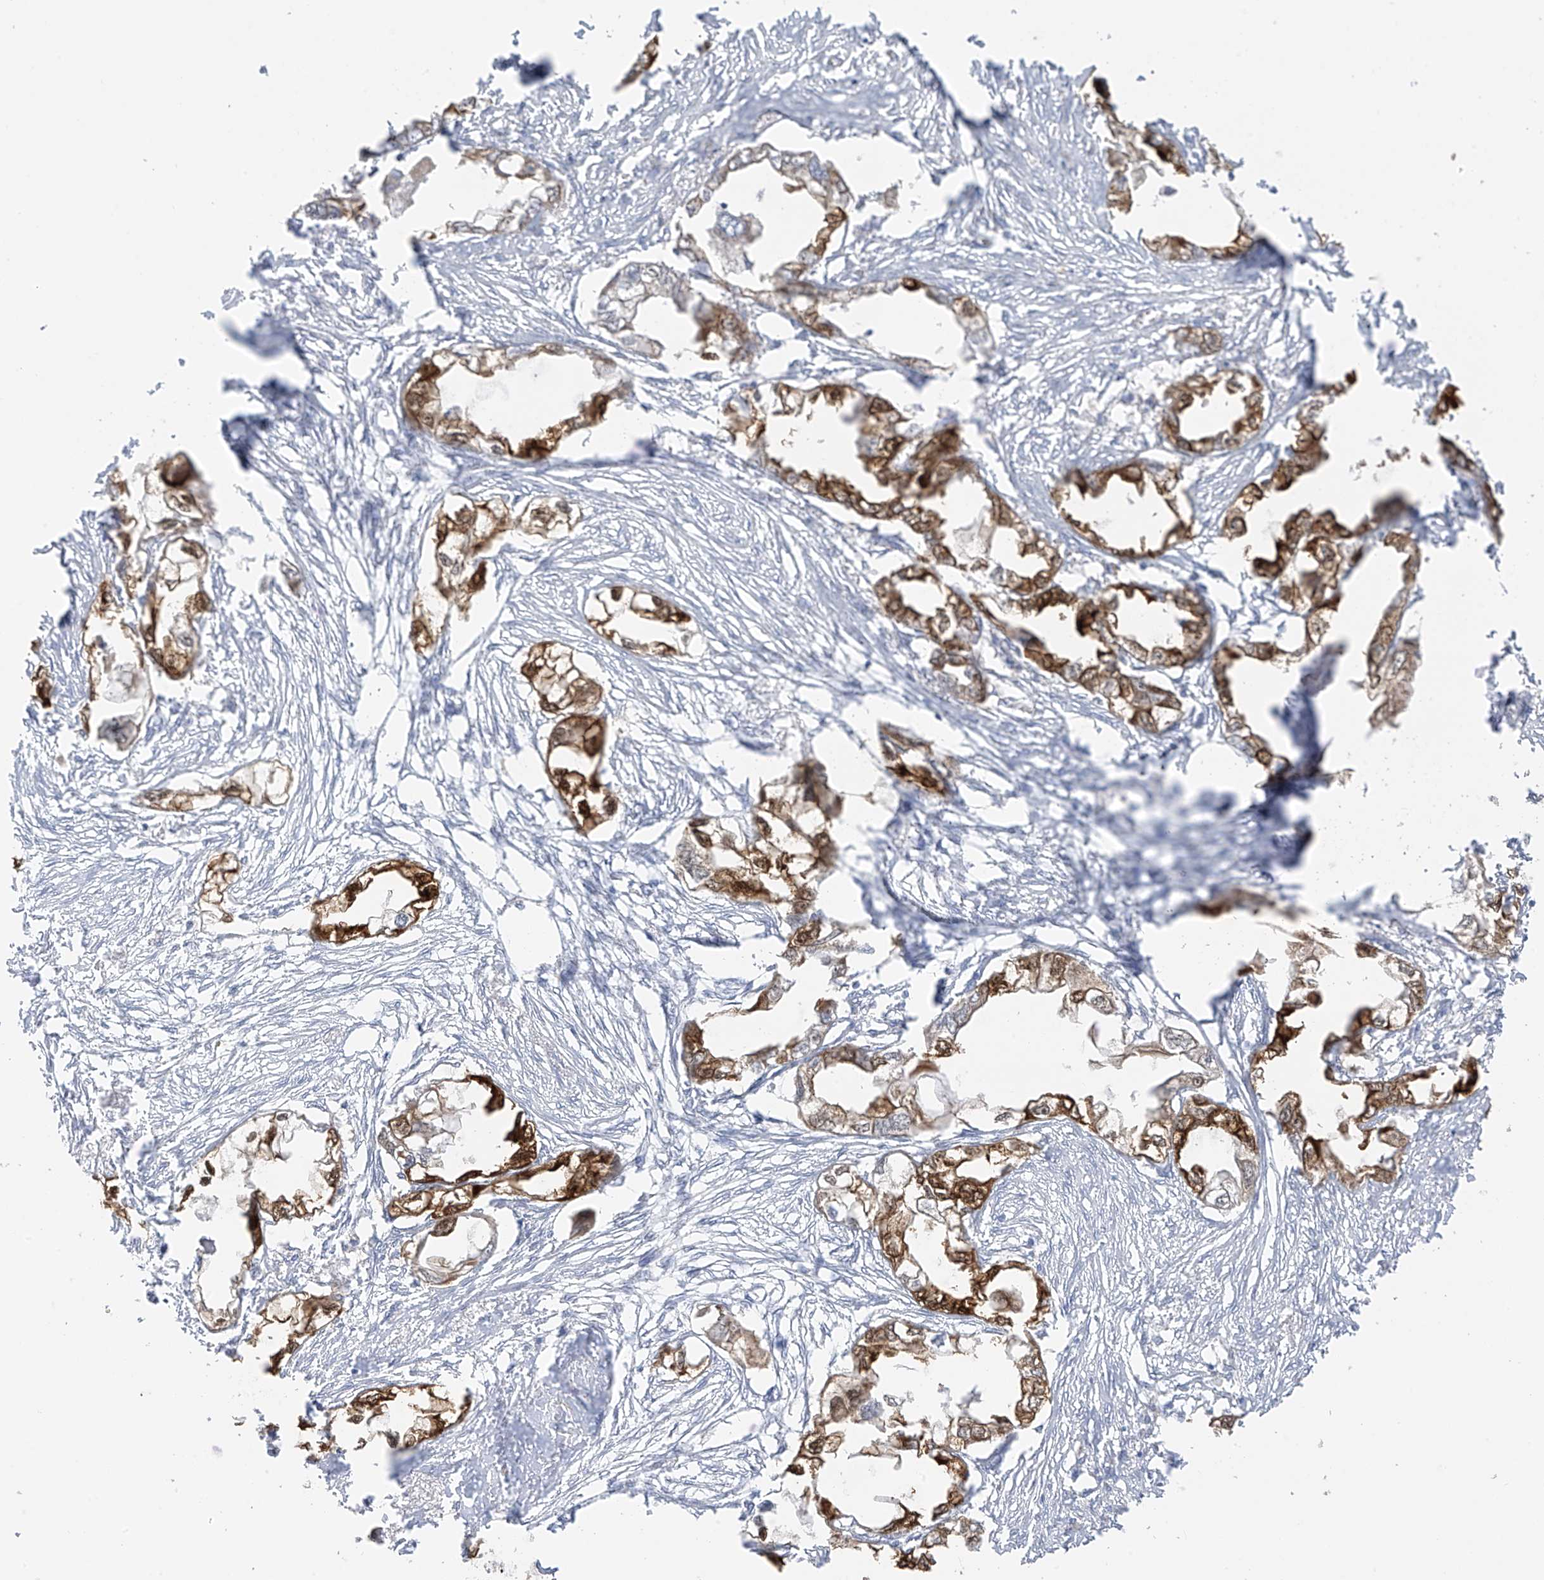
{"staining": {"intensity": "strong", "quantity": ">75%", "location": "cytoplasmic/membranous"}, "tissue": "endometrial cancer", "cell_type": "Tumor cells", "image_type": "cancer", "snomed": [{"axis": "morphology", "description": "Adenocarcinoma, NOS"}, {"axis": "morphology", "description": "Adenocarcinoma, metastatic, NOS"}, {"axis": "topography", "description": "Adipose tissue"}, {"axis": "topography", "description": "Endometrium"}], "caption": "This is an image of immunohistochemistry (IHC) staining of endometrial cancer (adenocarcinoma), which shows strong expression in the cytoplasmic/membranous of tumor cells.", "gene": "DCDC2", "patient": {"sex": "female", "age": 67}}